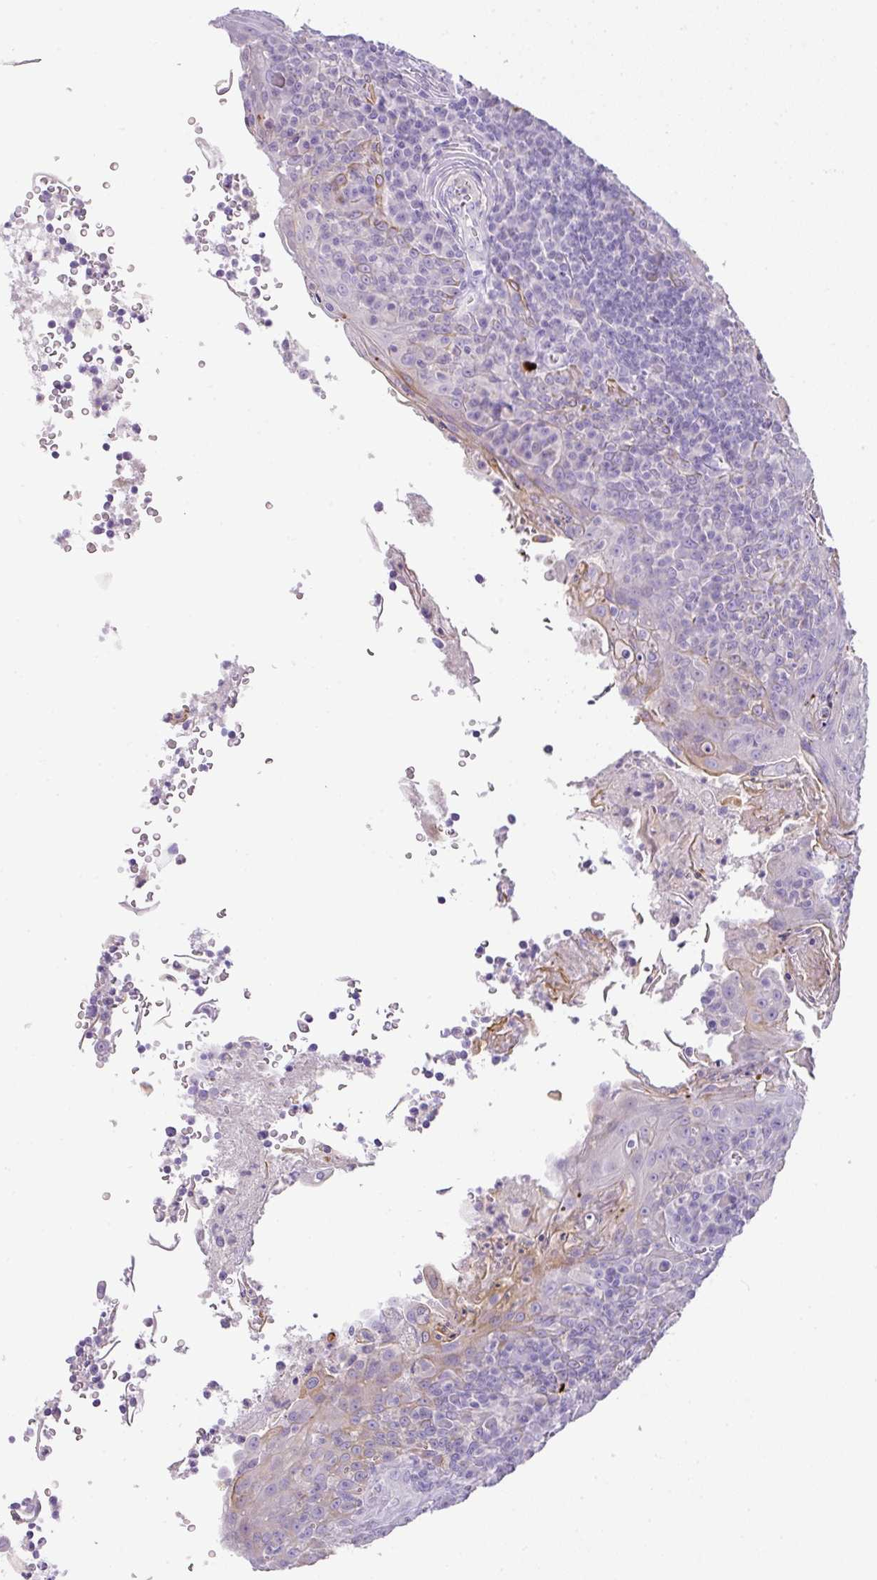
{"staining": {"intensity": "negative", "quantity": "none", "location": "none"}, "tissue": "tonsil", "cell_type": "Germinal center cells", "image_type": "normal", "snomed": [{"axis": "morphology", "description": "Normal tissue, NOS"}, {"axis": "topography", "description": "Tonsil"}], "caption": "Human tonsil stained for a protein using immunohistochemistry exhibits no positivity in germinal center cells.", "gene": "TARM1", "patient": {"sex": "male", "age": 27}}